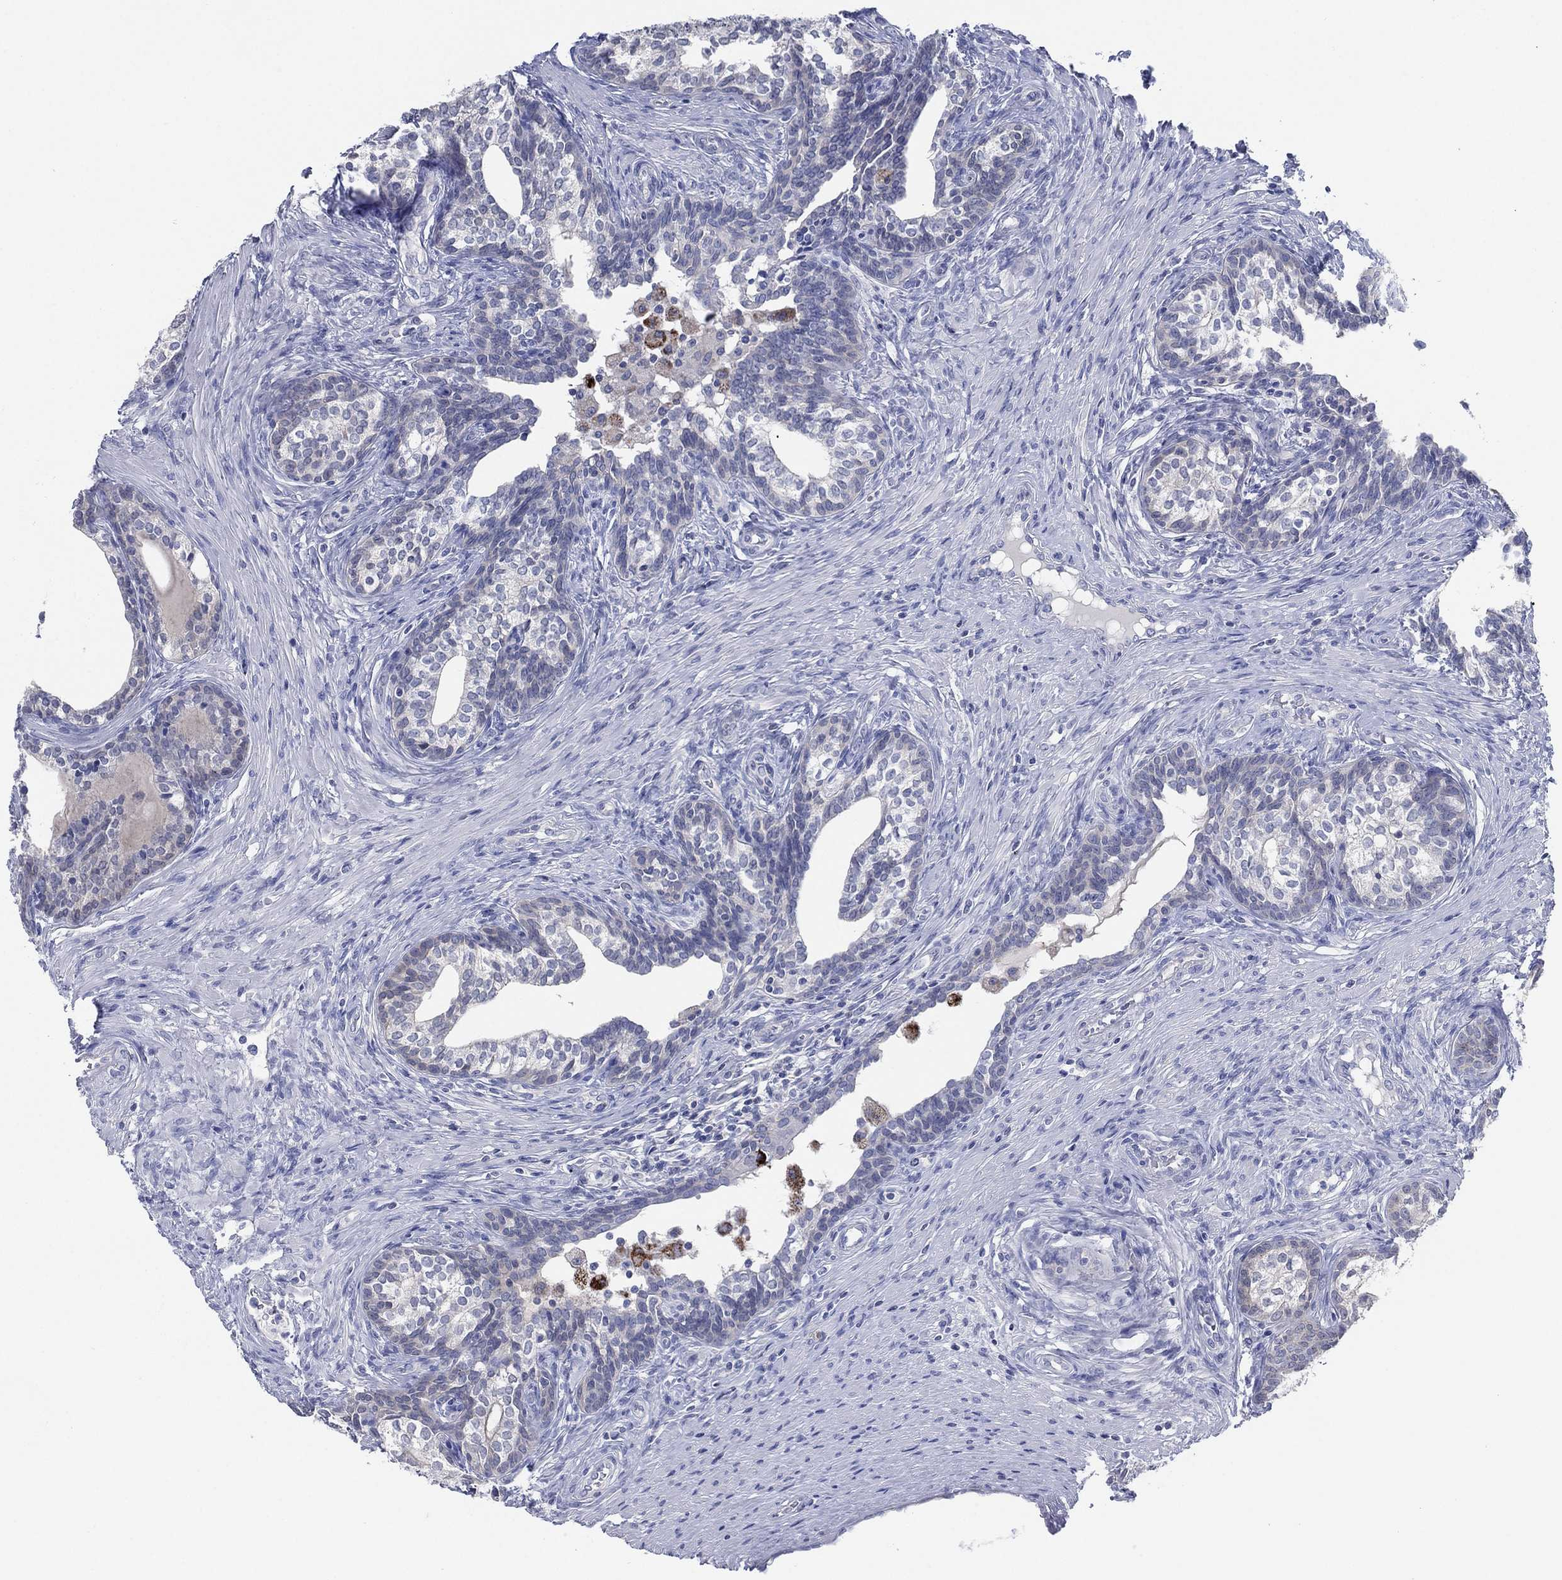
{"staining": {"intensity": "negative", "quantity": "none", "location": "none"}, "tissue": "prostate cancer", "cell_type": "Tumor cells", "image_type": "cancer", "snomed": [{"axis": "morphology", "description": "Adenocarcinoma, NOS"}, {"axis": "morphology", "description": "Adenocarcinoma, High grade"}, {"axis": "topography", "description": "Prostate"}], "caption": "Tumor cells are negative for brown protein staining in adenocarcinoma (high-grade) (prostate). The staining was performed using DAB to visualize the protein expression in brown, while the nuclei were stained in blue with hematoxylin (Magnification: 20x).", "gene": "C5orf46", "patient": {"sex": "male", "age": 61}}